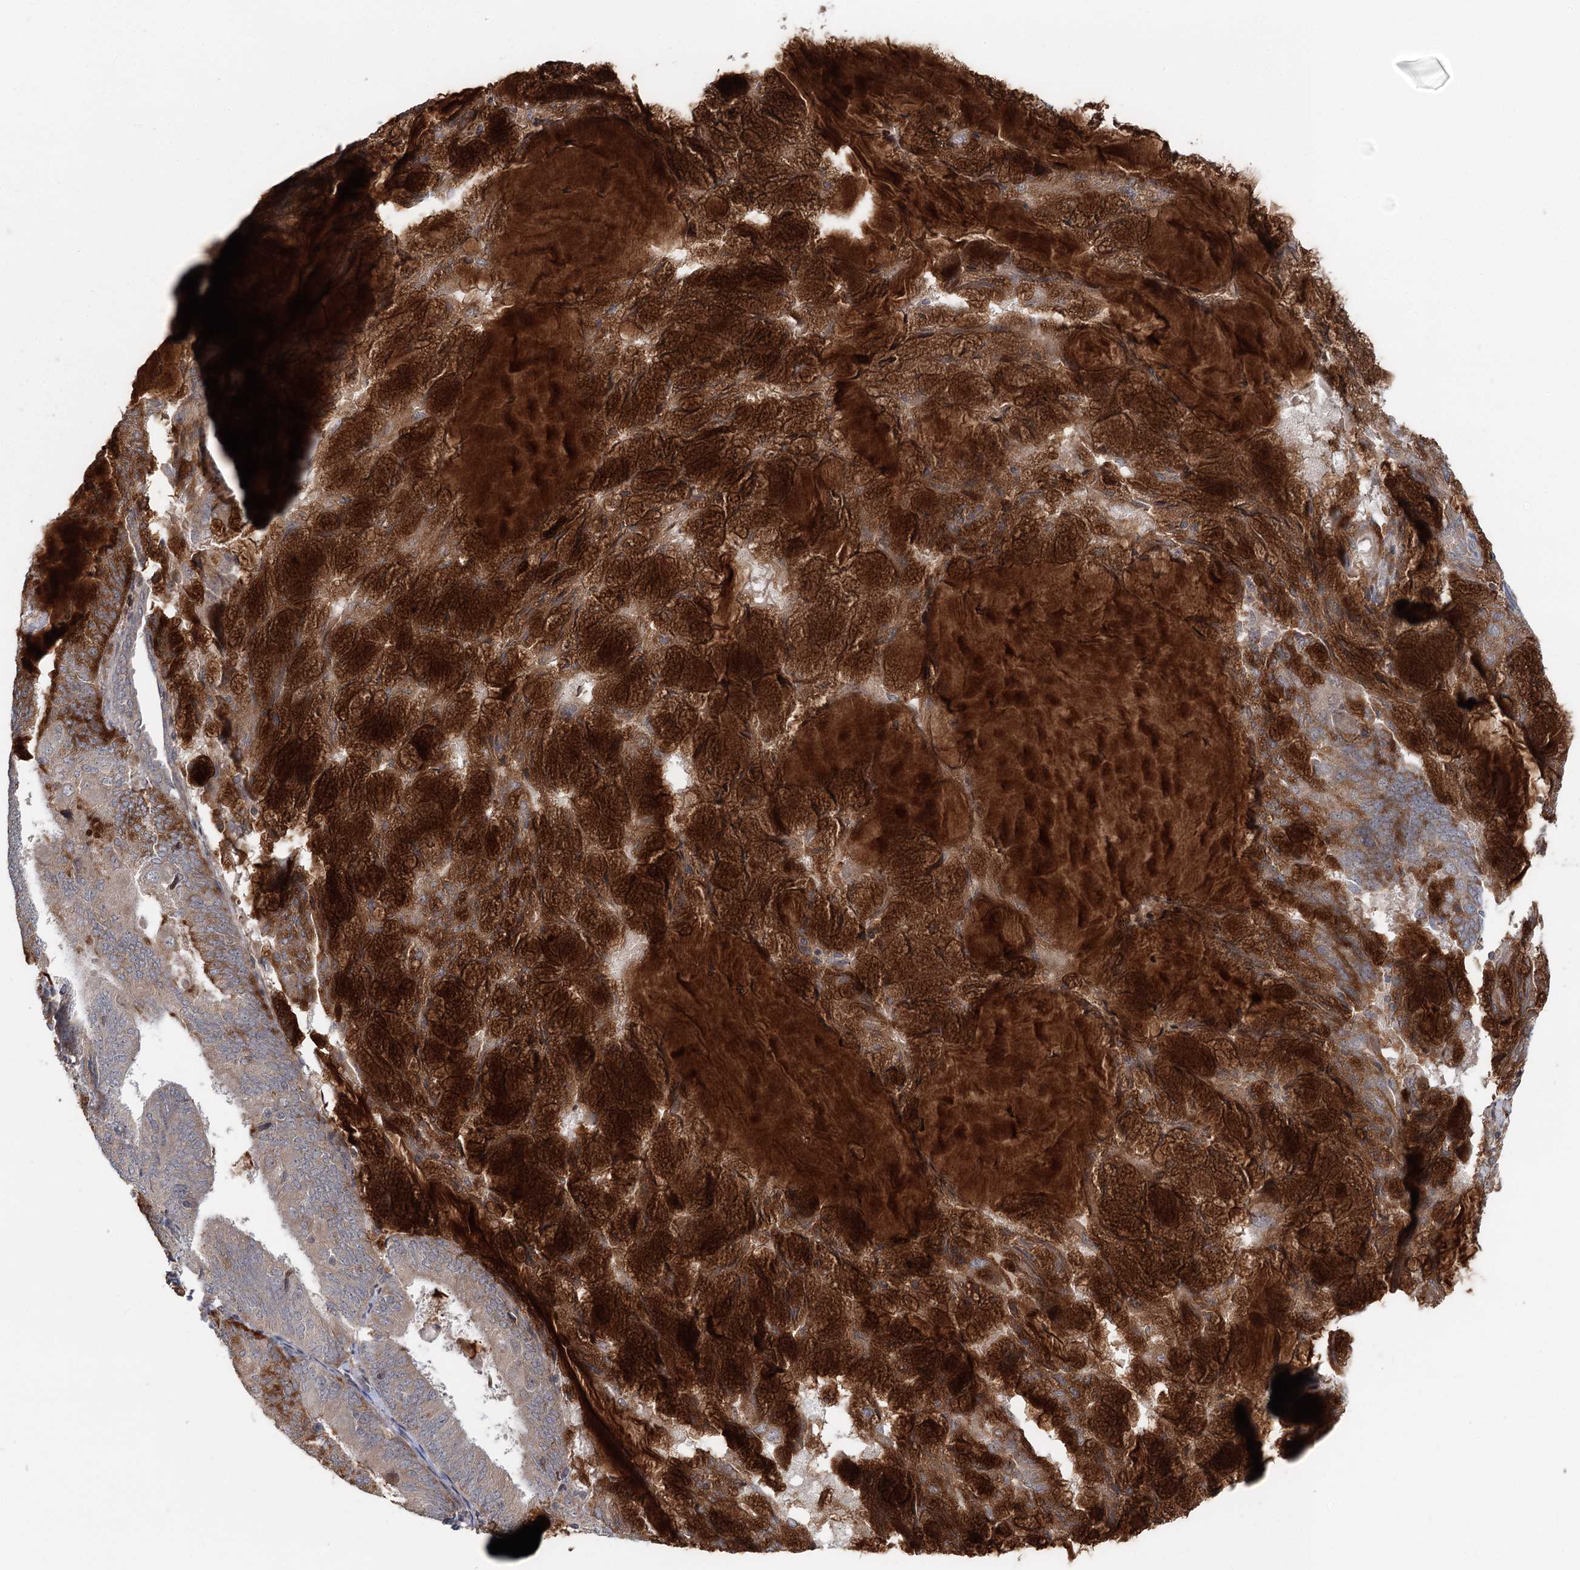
{"staining": {"intensity": "strong", "quantity": "<25%", "location": "cytoplasmic/membranous"}, "tissue": "endometrial cancer", "cell_type": "Tumor cells", "image_type": "cancer", "snomed": [{"axis": "morphology", "description": "Adenocarcinoma, NOS"}, {"axis": "topography", "description": "Endometrium"}], "caption": "Protein staining of endometrial cancer tissue displays strong cytoplasmic/membranous staining in approximately <25% of tumor cells.", "gene": "RNF111", "patient": {"sex": "female", "age": 81}}